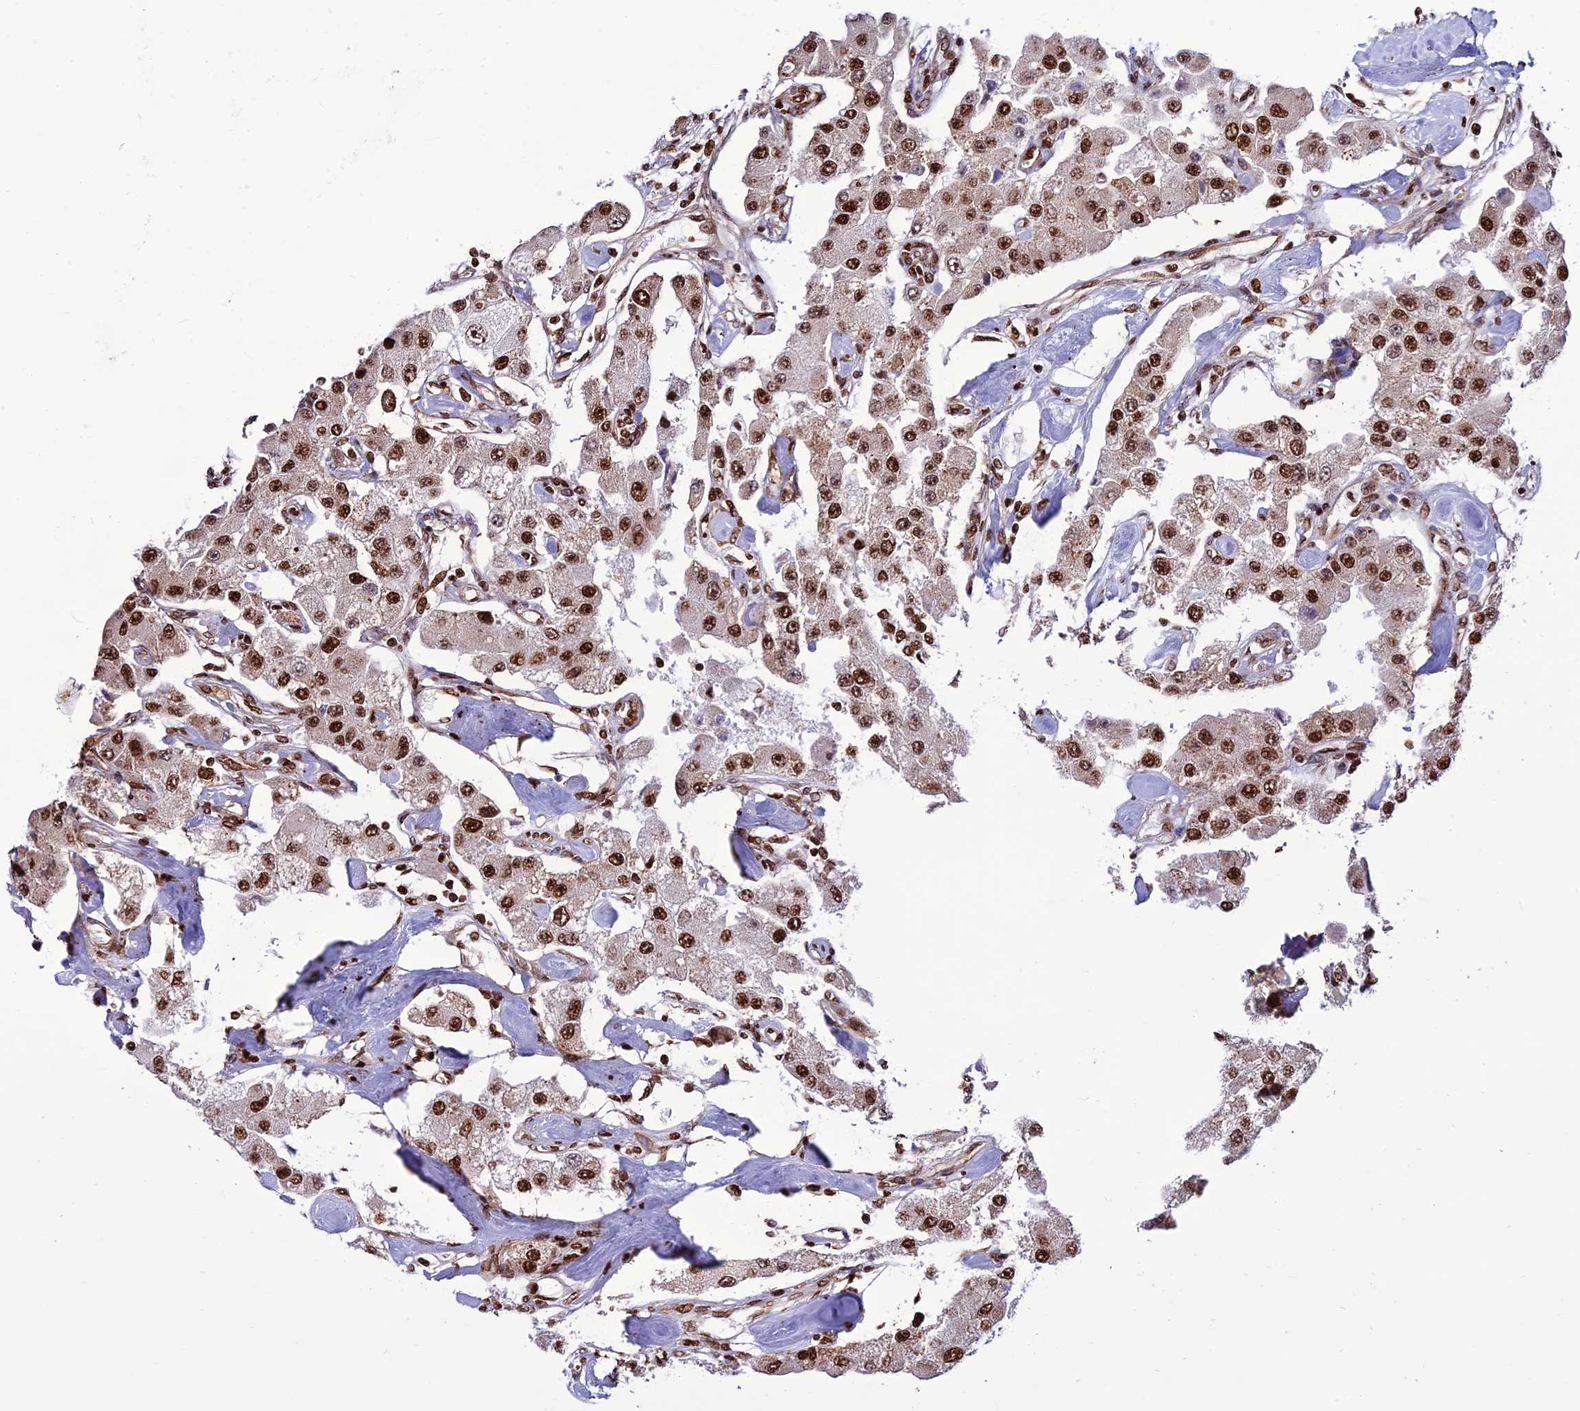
{"staining": {"intensity": "strong", "quantity": ">75%", "location": "nuclear"}, "tissue": "carcinoid", "cell_type": "Tumor cells", "image_type": "cancer", "snomed": [{"axis": "morphology", "description": "Carcinoid, malignant, NOS"}, {"axis": "topography", "description": "Pancreas"}], "caption": "An image showing strong nuclear expression in about >75% of tumor cells in carcinoid, as visualized by brown immunohistochemical staining.", "gene": "INO80E", "patient": {"sex": "male", "age": 41}}